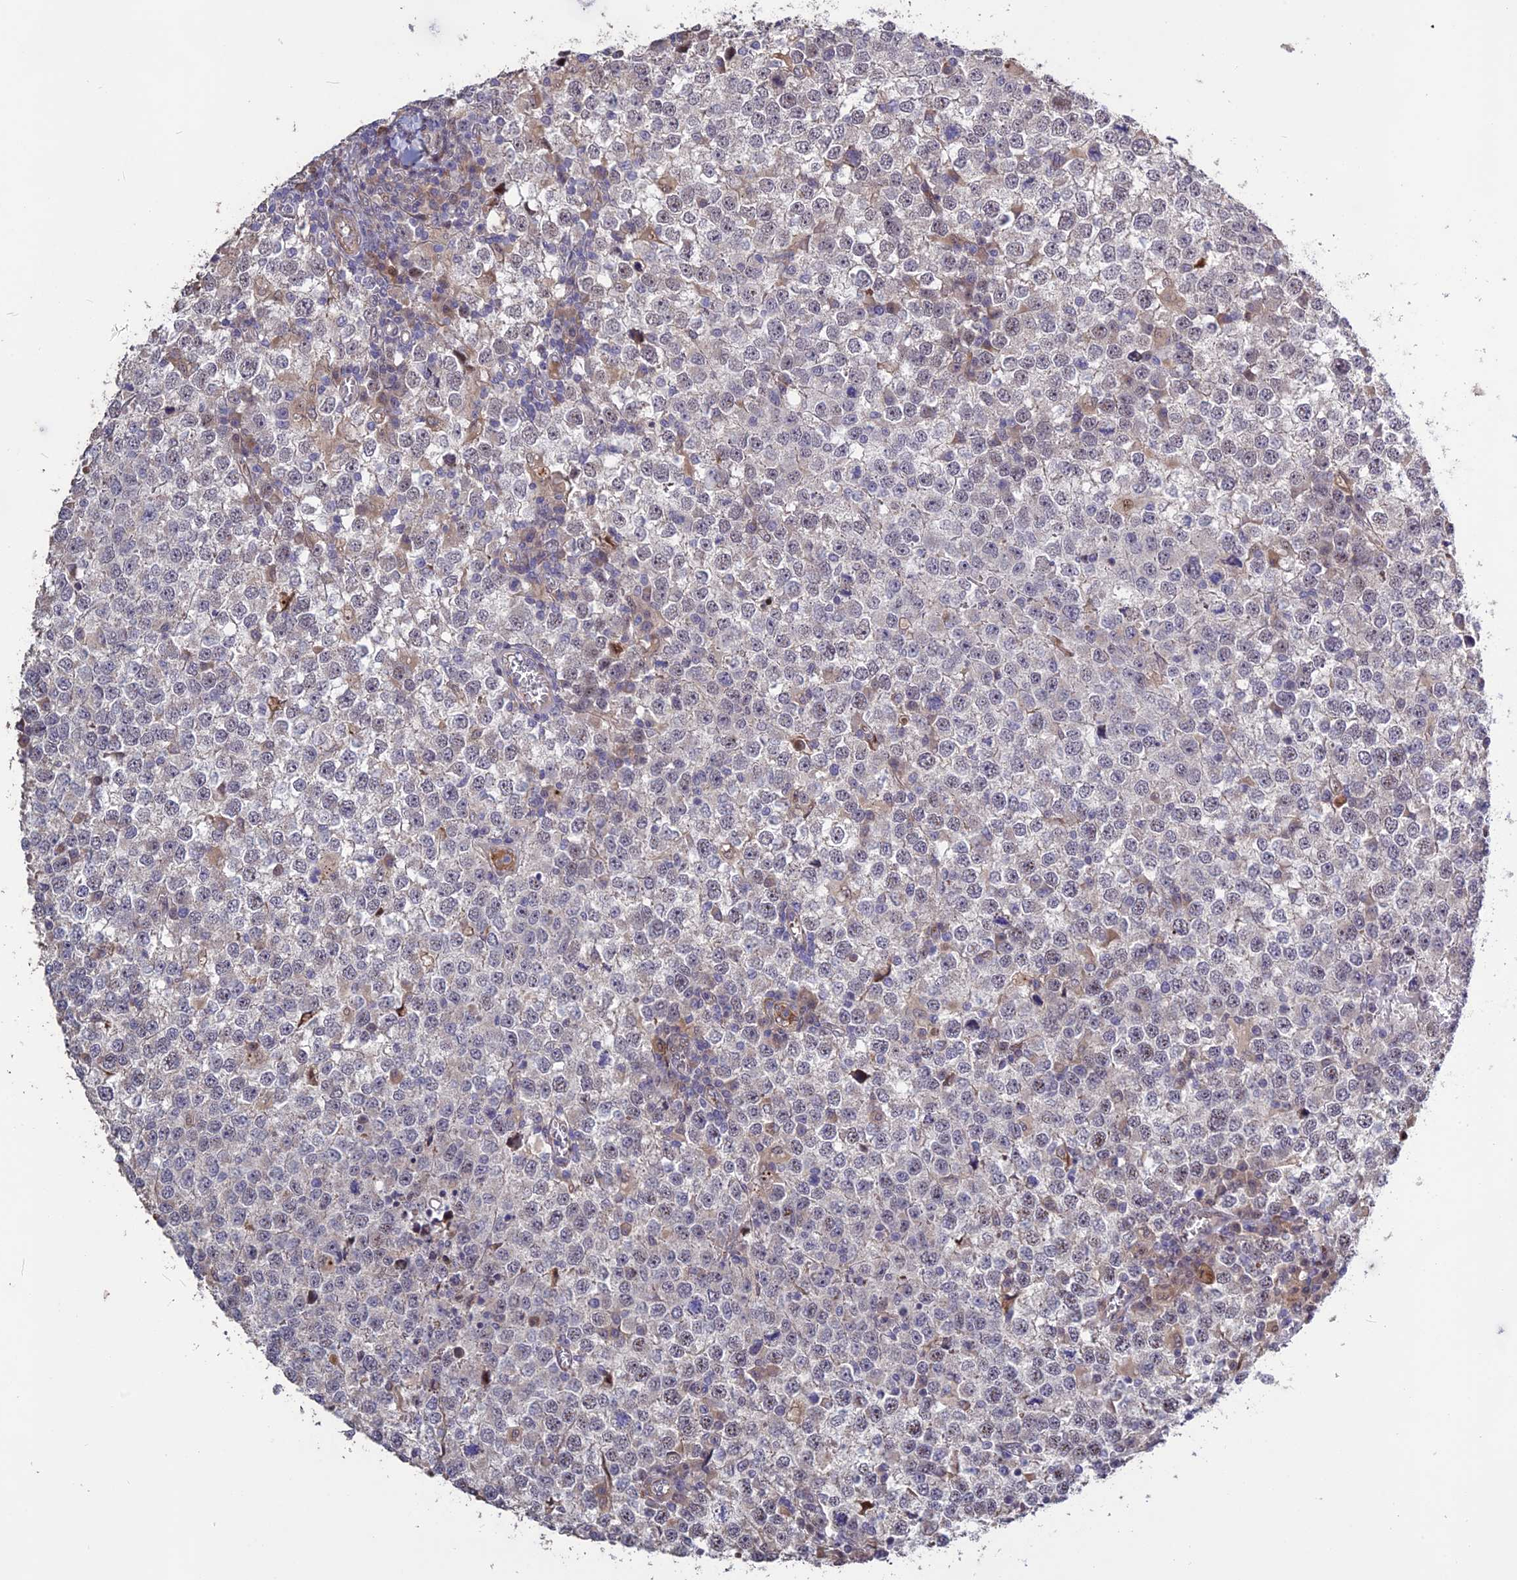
{"staining": {"intensity": "weak", "quantity": "<25%", "location": "nuclear"}, "tissue": "testis cancer", "cell_type": "Tumor cells", "image_type": "cancer", "snomed": [{"axis": "morphology", "description": "Seminoma, NOS"}, {"axis": "topography", "description": "Testis"}], "caption": "Tumor cells are negative for protein expression in human seminoma (testis). Brightfield microscopy of immunohistochemistry (IHC) stained with DAB (3,3'-diaminobenzidine) (brown) and hematoxylin (blue), captured at high magnification.", "gene": "SPG21", "patient": {"sex": "male", "age": 65}}